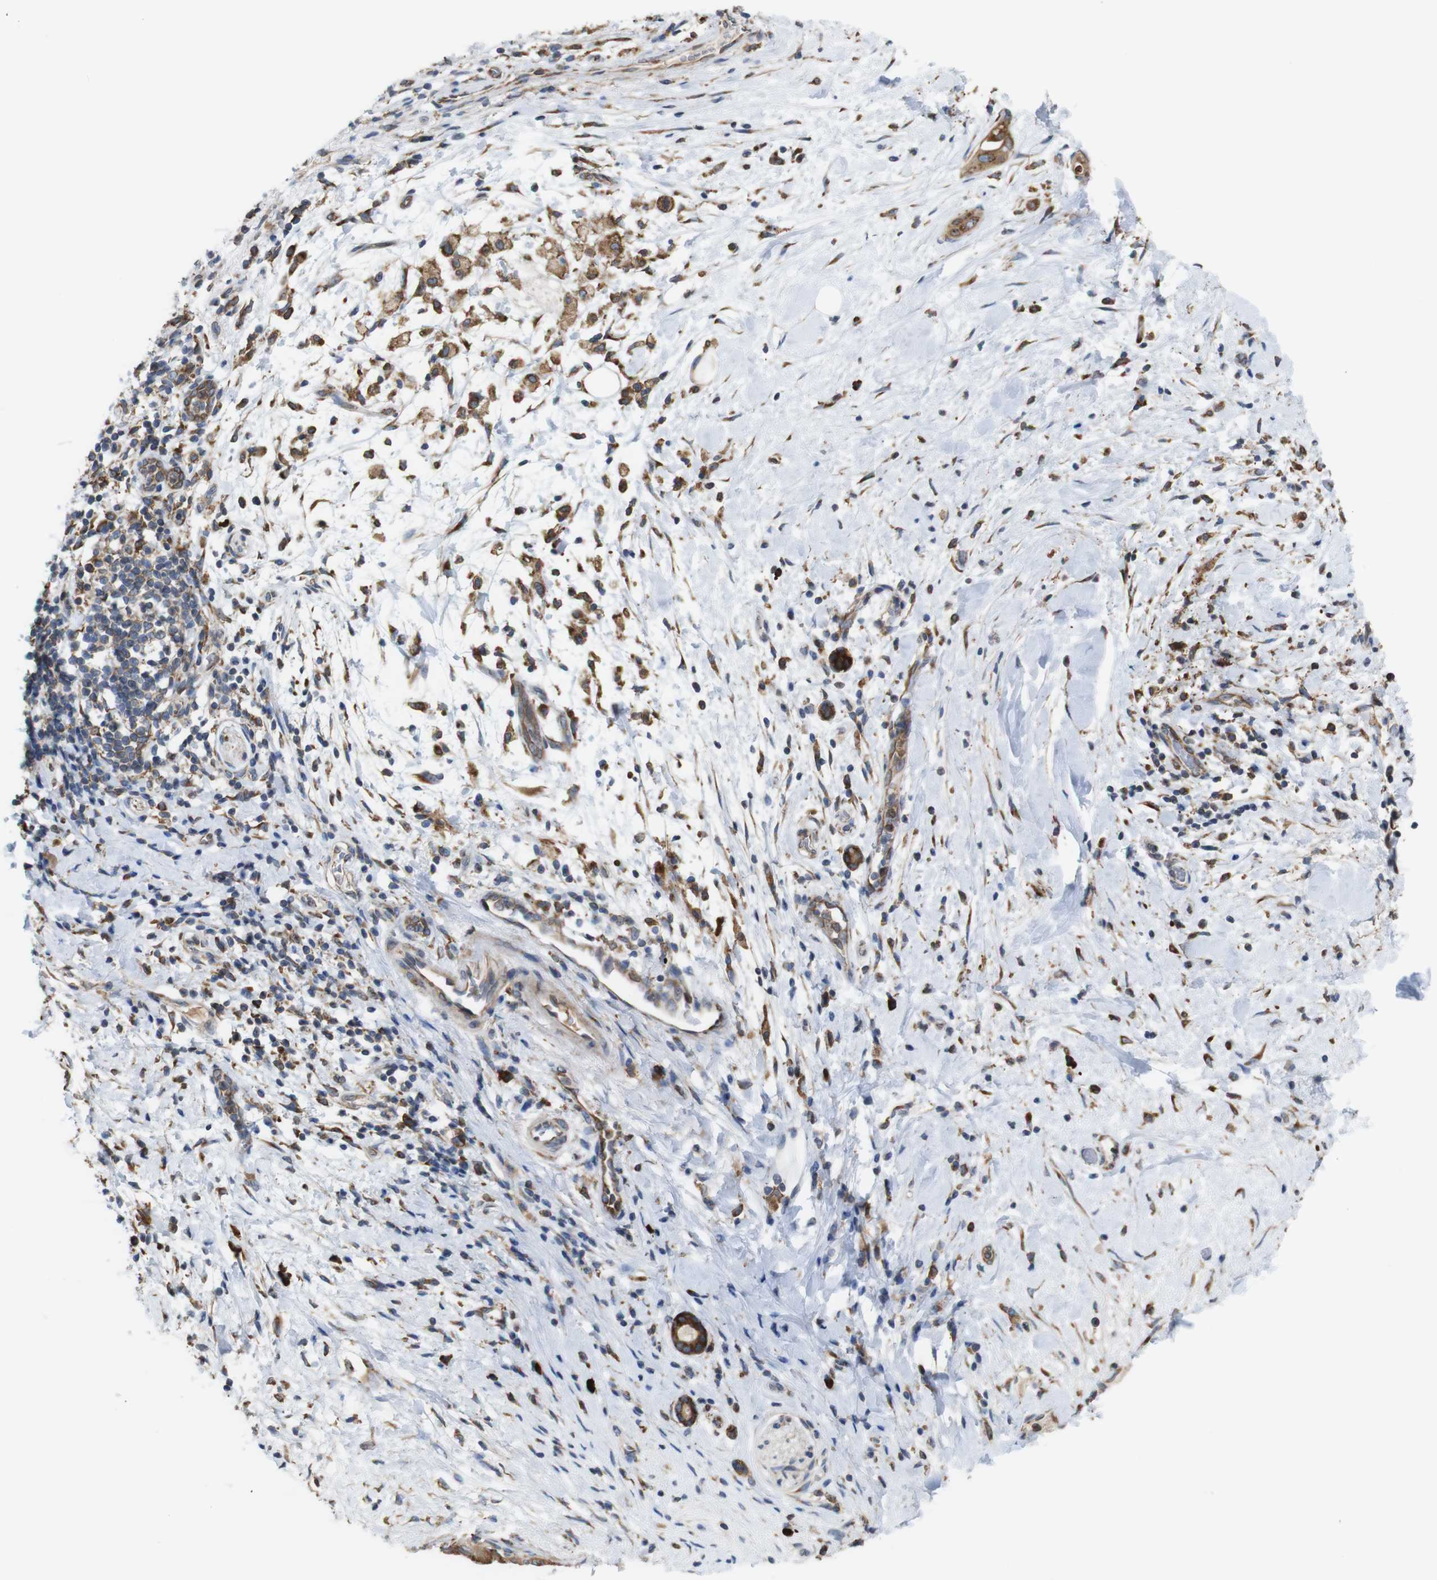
{"staining": {"intensity": "moderate", "quantity": ">75%", "location": "cytoplasmic/membranous"}, "tissue": "pancreatic cancer", "cell_type": "Tumor cells", "image_type": "cancer", "snomed": [{"axis": "morphology", "description": "Adenocarcinoma, NOS"}, {"axis": "topography", "description": "Pancreas"}], "caption": "A brown stain shows moderate cytoplasmic/membranous positivity of a protein in human pancreatic cancer (adenocarcinoma) tumor cells.", "gene": "UGGT1", "patient": {"sex": "male", "age": 55}}